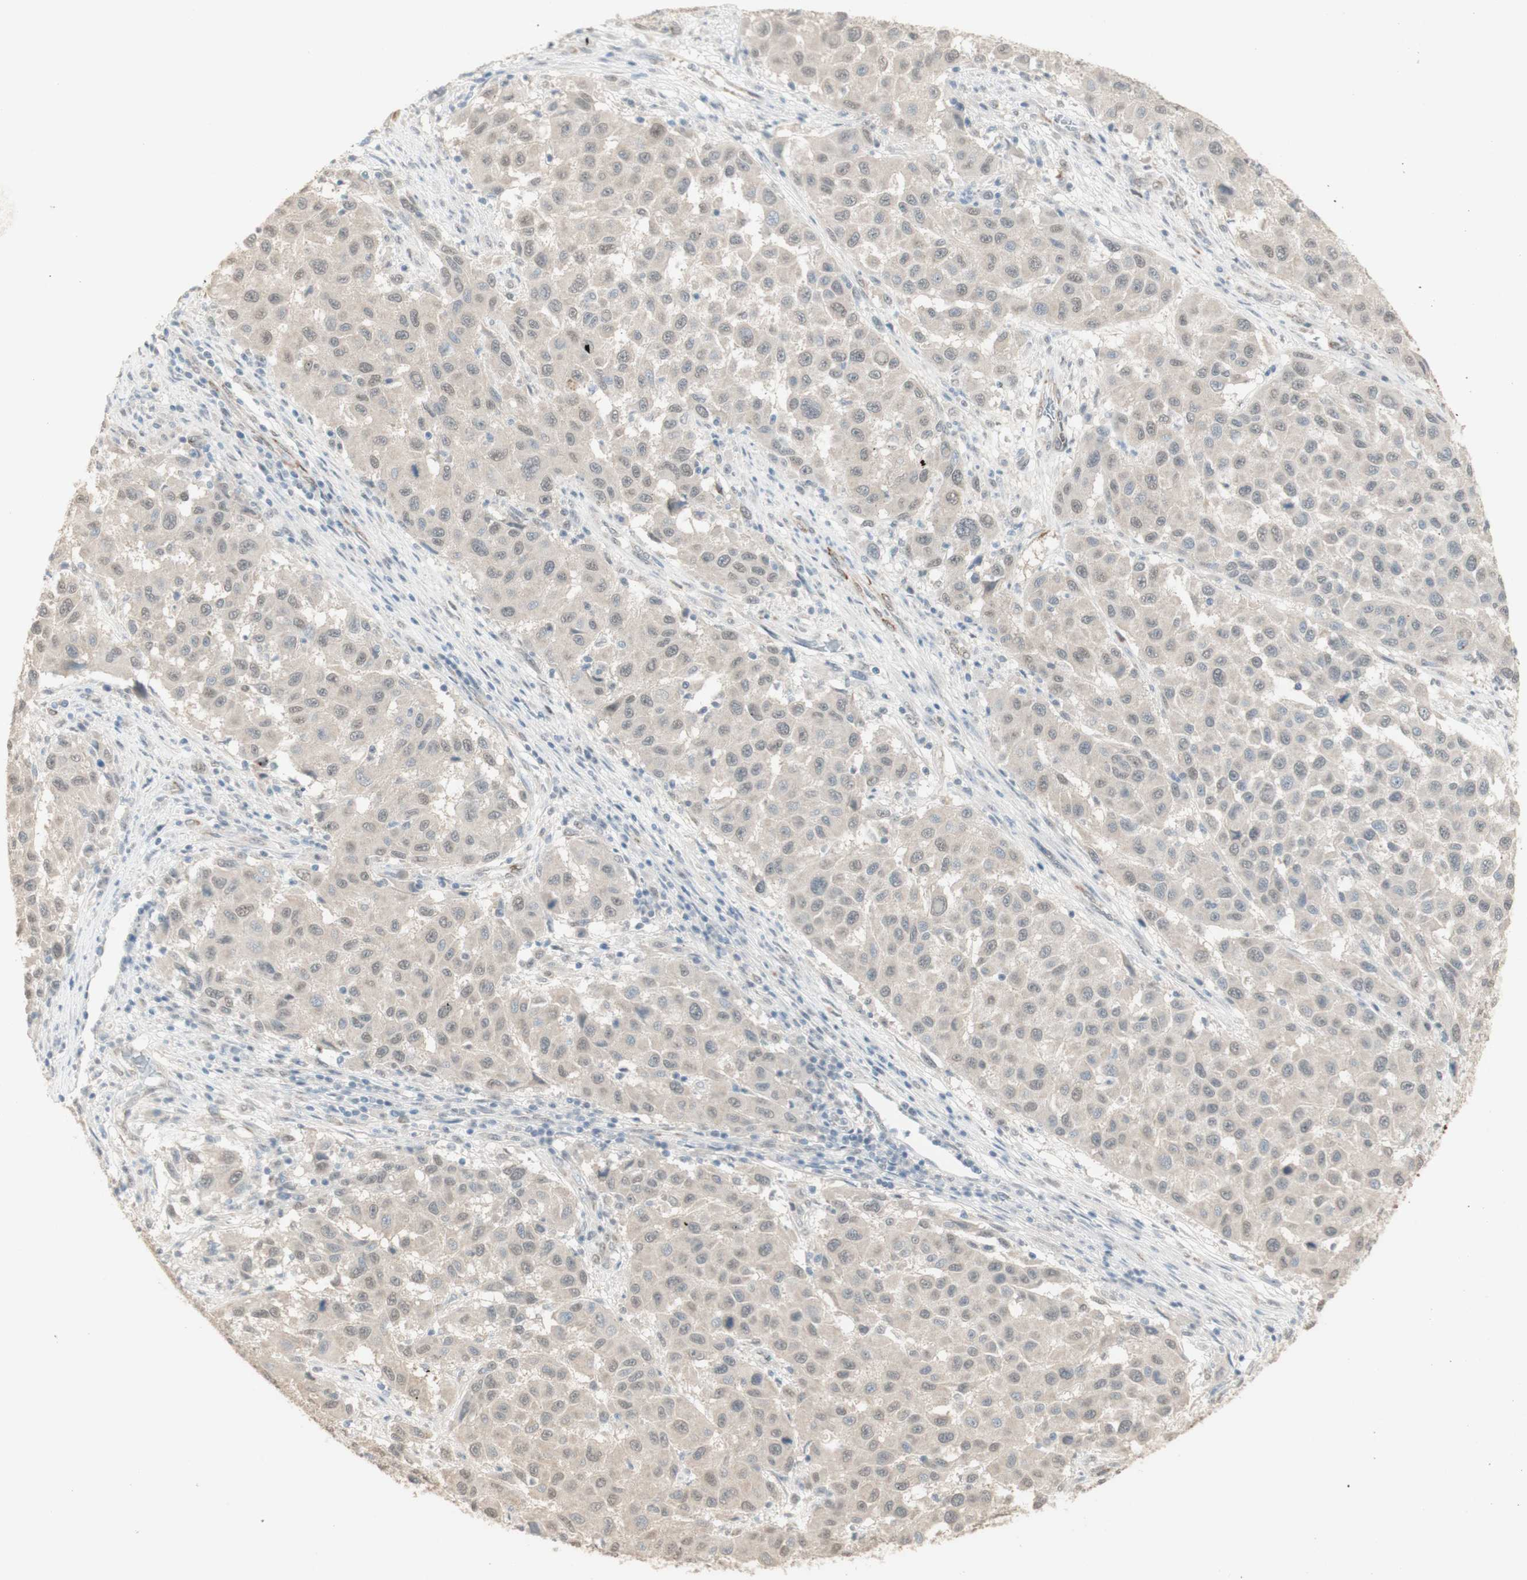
{"staining": {"intensity": "negative", "quantity": "none", "location": "none"}, "tissue": "melanoma", "cell_type": "Tumor cells", "image_type": "cancer", "snomed": [{"axis": "morphology", "description": "Malignant melanoma, Metastatic site"}, {"axis": "topography", "description": "Lymph node"}], "caption": "Tumor cells show no significant positivity in malignant melanoma (metastatic site).", "gene": "MUC3A", "patient": {"sex": "male", "age": 61}}